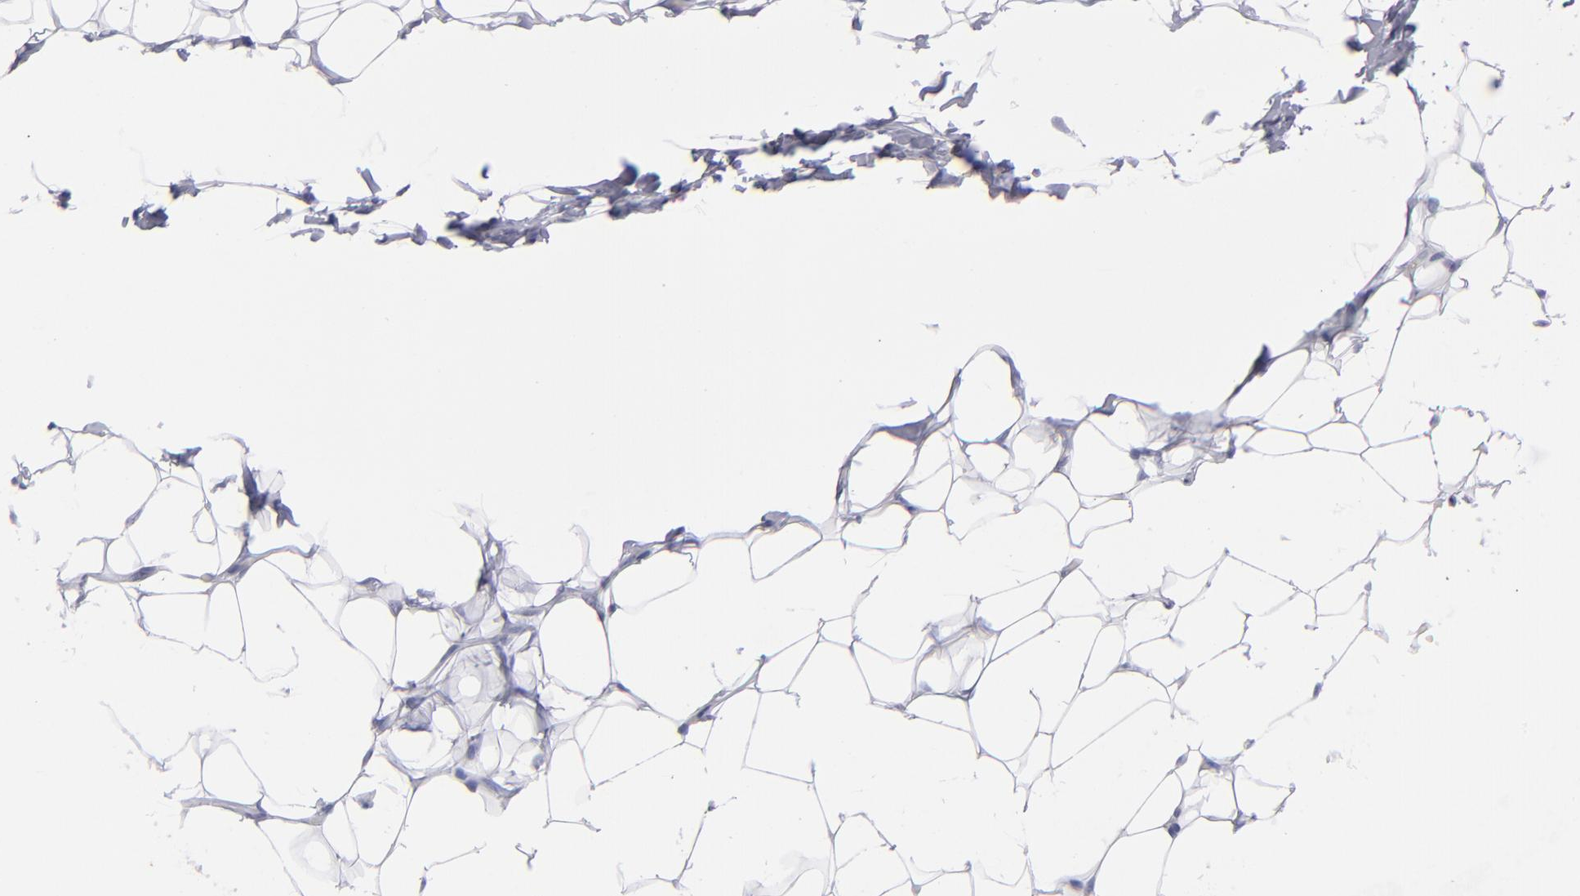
{"staining": {"intensity": "negative", "quantity": "none", "location": "none"}, "tissue": "adipose tissue", "cell_type": "Adipocytes", "image_type": "normal", "snomed": [{"axis": "morphology", "description": "Normal tissue, NOS"}, {"axis": "topography", "description": "Soft tissue"}], "caption": "Immunohistochemistry of normal adipose tissue exhibits no staining in adipocytes. Nuclei are stained in blue.", "gene": "MFGE8", "patient": {"sex": "male", "age": 26}}